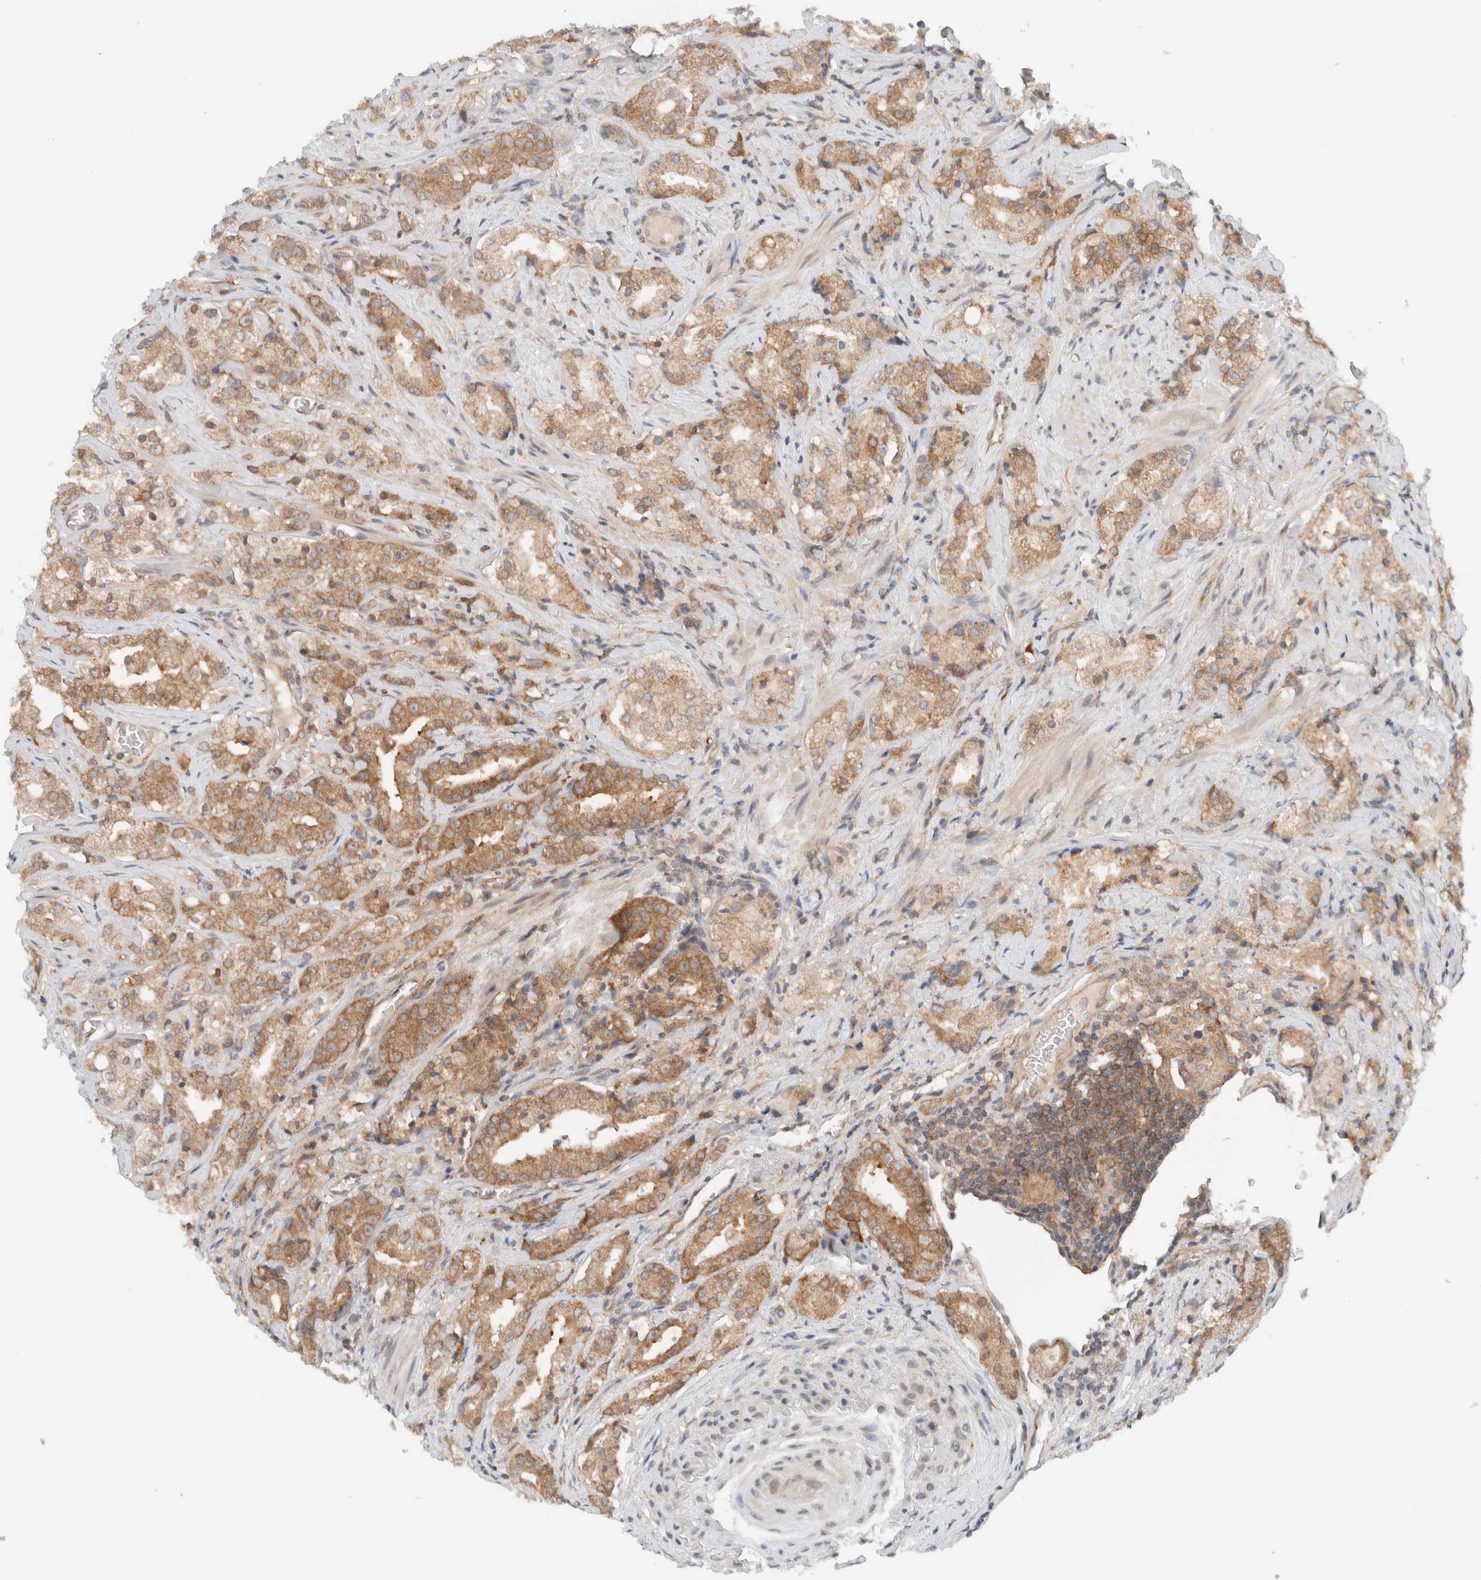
{"staining": {"intensity": "moderate", "quantity": ">75%", "location": "cytoplasmic/membranous"}, "tissue": "prostate cancer", "cell_type": "Tumor cells", "image_type": "cancer", "snomed": [{"axis": "morphology", "description": "Adenocarcinoma, High grade"}, {"axis": "topography", "description": "Prostate"}], "caption": "Protein expression by immunohistochemistry shows moderate cytoplasmic/membranous expression in approximately >75% of tumor cells in prostate cancer (high-grade adenocarcinoma). (DAB IHC, brown staining for protein, blue staining for nuclei).", "gene": "ARFGEF2", "patient": {"sex": "male", "age": 63}}